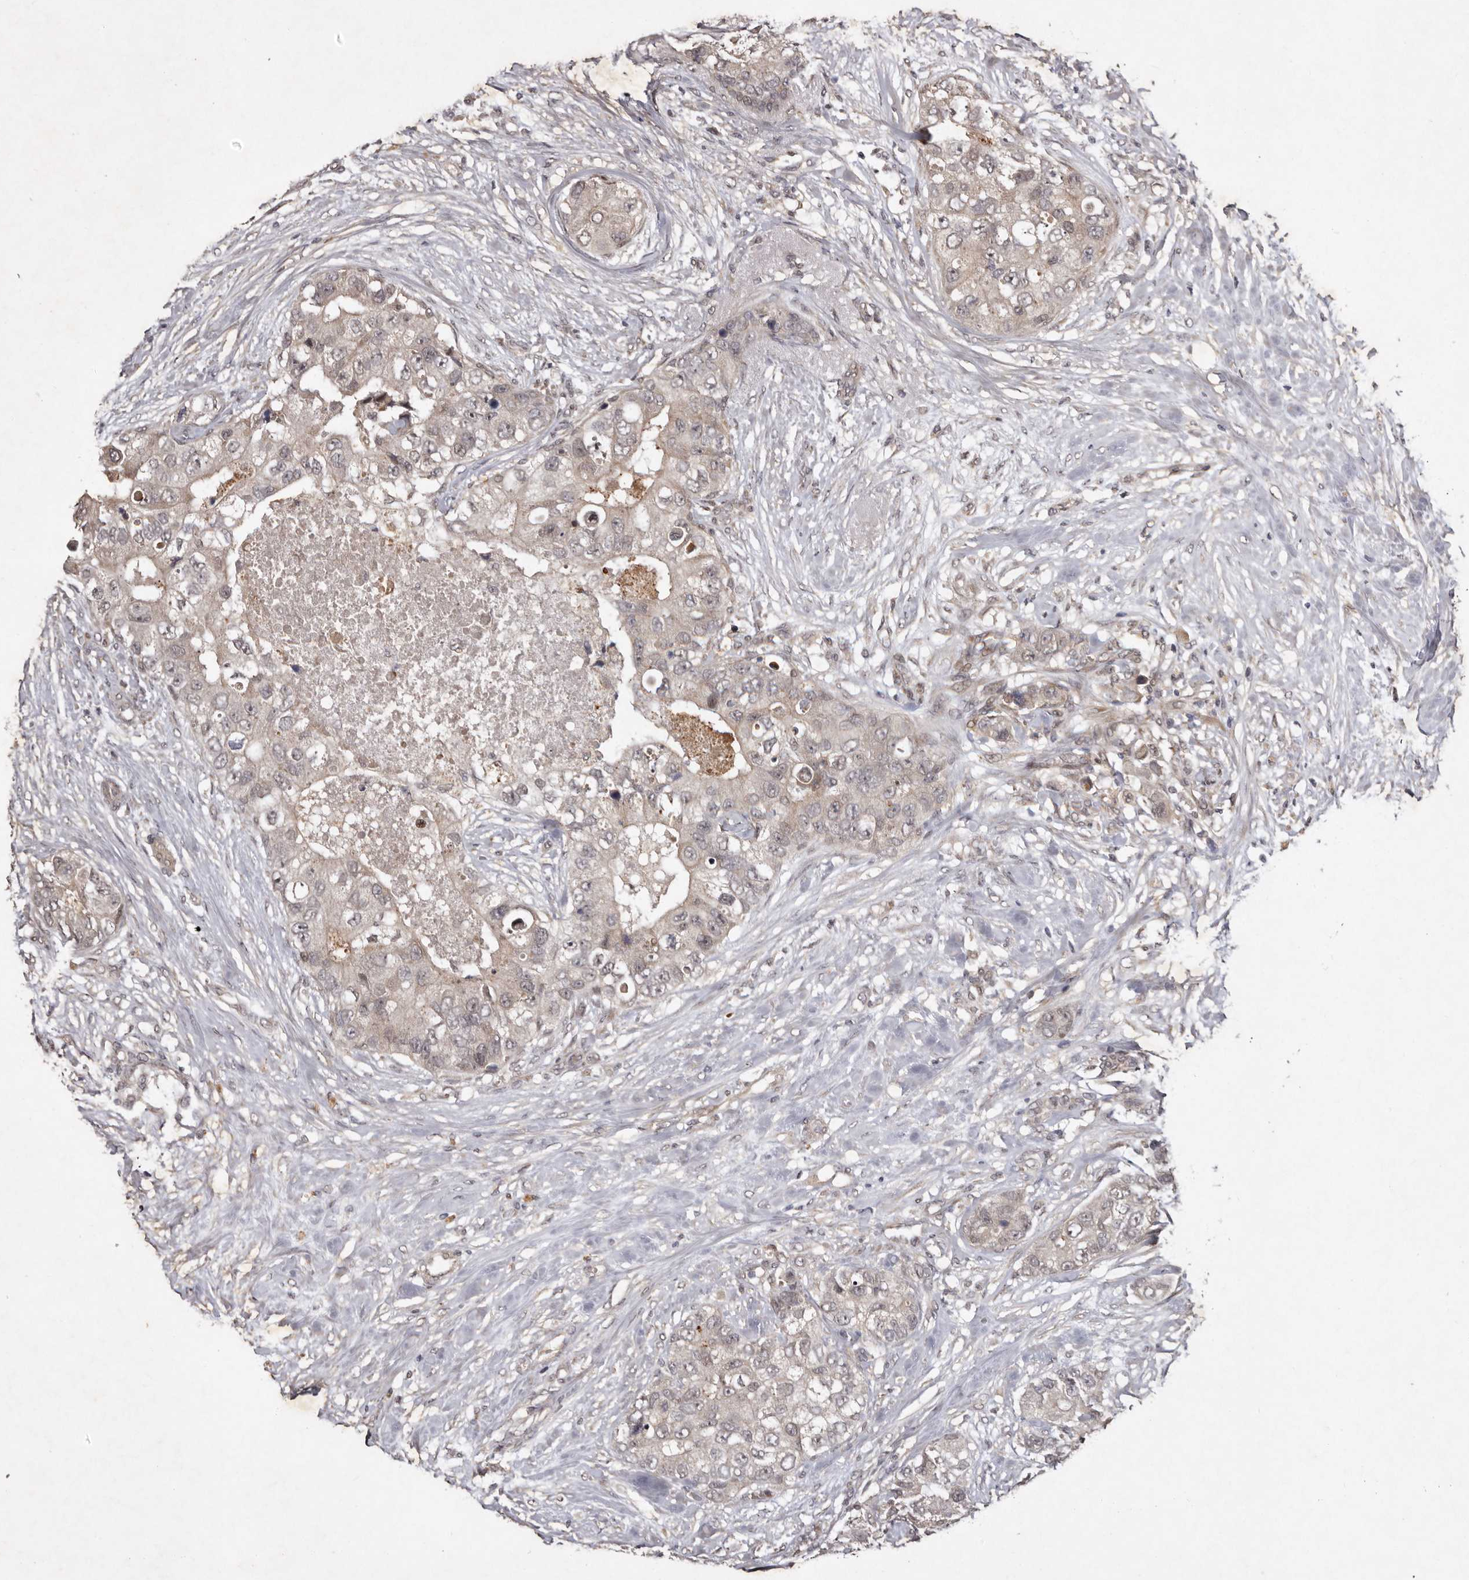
{"staining": {"intensity": "weak", "quantity": ">75%", "location": "cytoplasmic/membranous"}, "tissue": "breast cancer", "cell_type": "Tumor cells", "image_type": "cancer", "snomed": [{"axis": "morphology", "description": "Duct carcinoma"}, {"axis": "topography", "description": "Breast"}], "caption": "A high-resolution photomicrograph shows IHC staining of breast invasive ductal carcinoma, which shows weak cytoplasmic/membranous expression in about >75% of tumor cells.", "gene": "ABL1", "patient": {"sex": "female", "age": 62}}